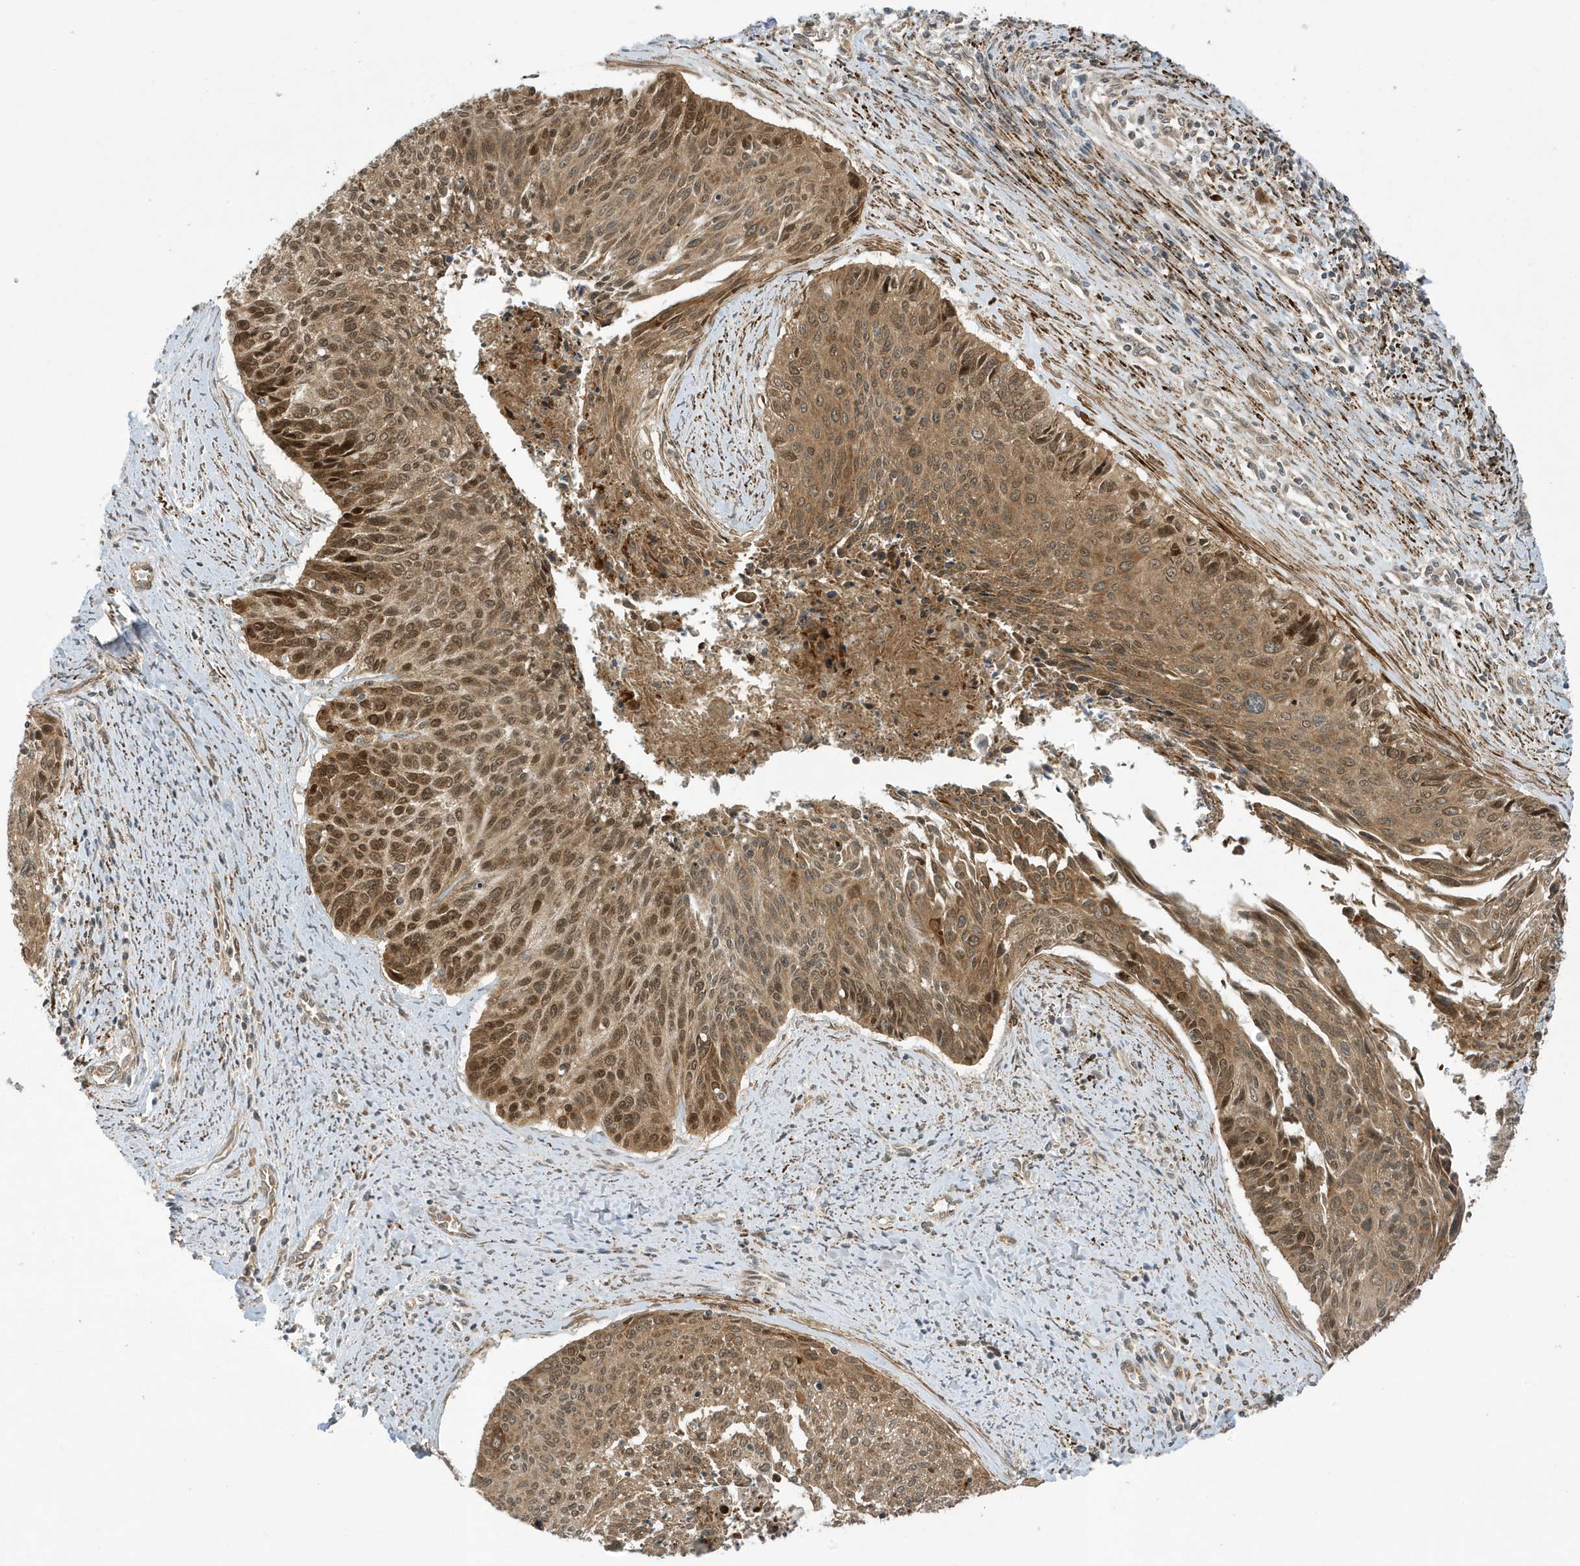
{"staining": {"intensity": "moderate", "quantity": ">75%", "location": "cytoplasmic/membranous,nuclear"}, "tissue": "cervical cancer", "cell_type": "Tumor cells", "image_type": "cancer", "snomed": [{"axis": "morphology", "description": "Squamous cell carcinoma, NOS"}, {"axis": "topography", "description": "Cervix"}], "caption": "This photomicrograph exhibits immunohistochemistry staining of human cervical cancer, with medium moderate cytoplasmic/membranous and nuclear expression in about >75% of tumor cells.", "gene": "DHX36", "patient": {"sex": "female", "age": 55}}